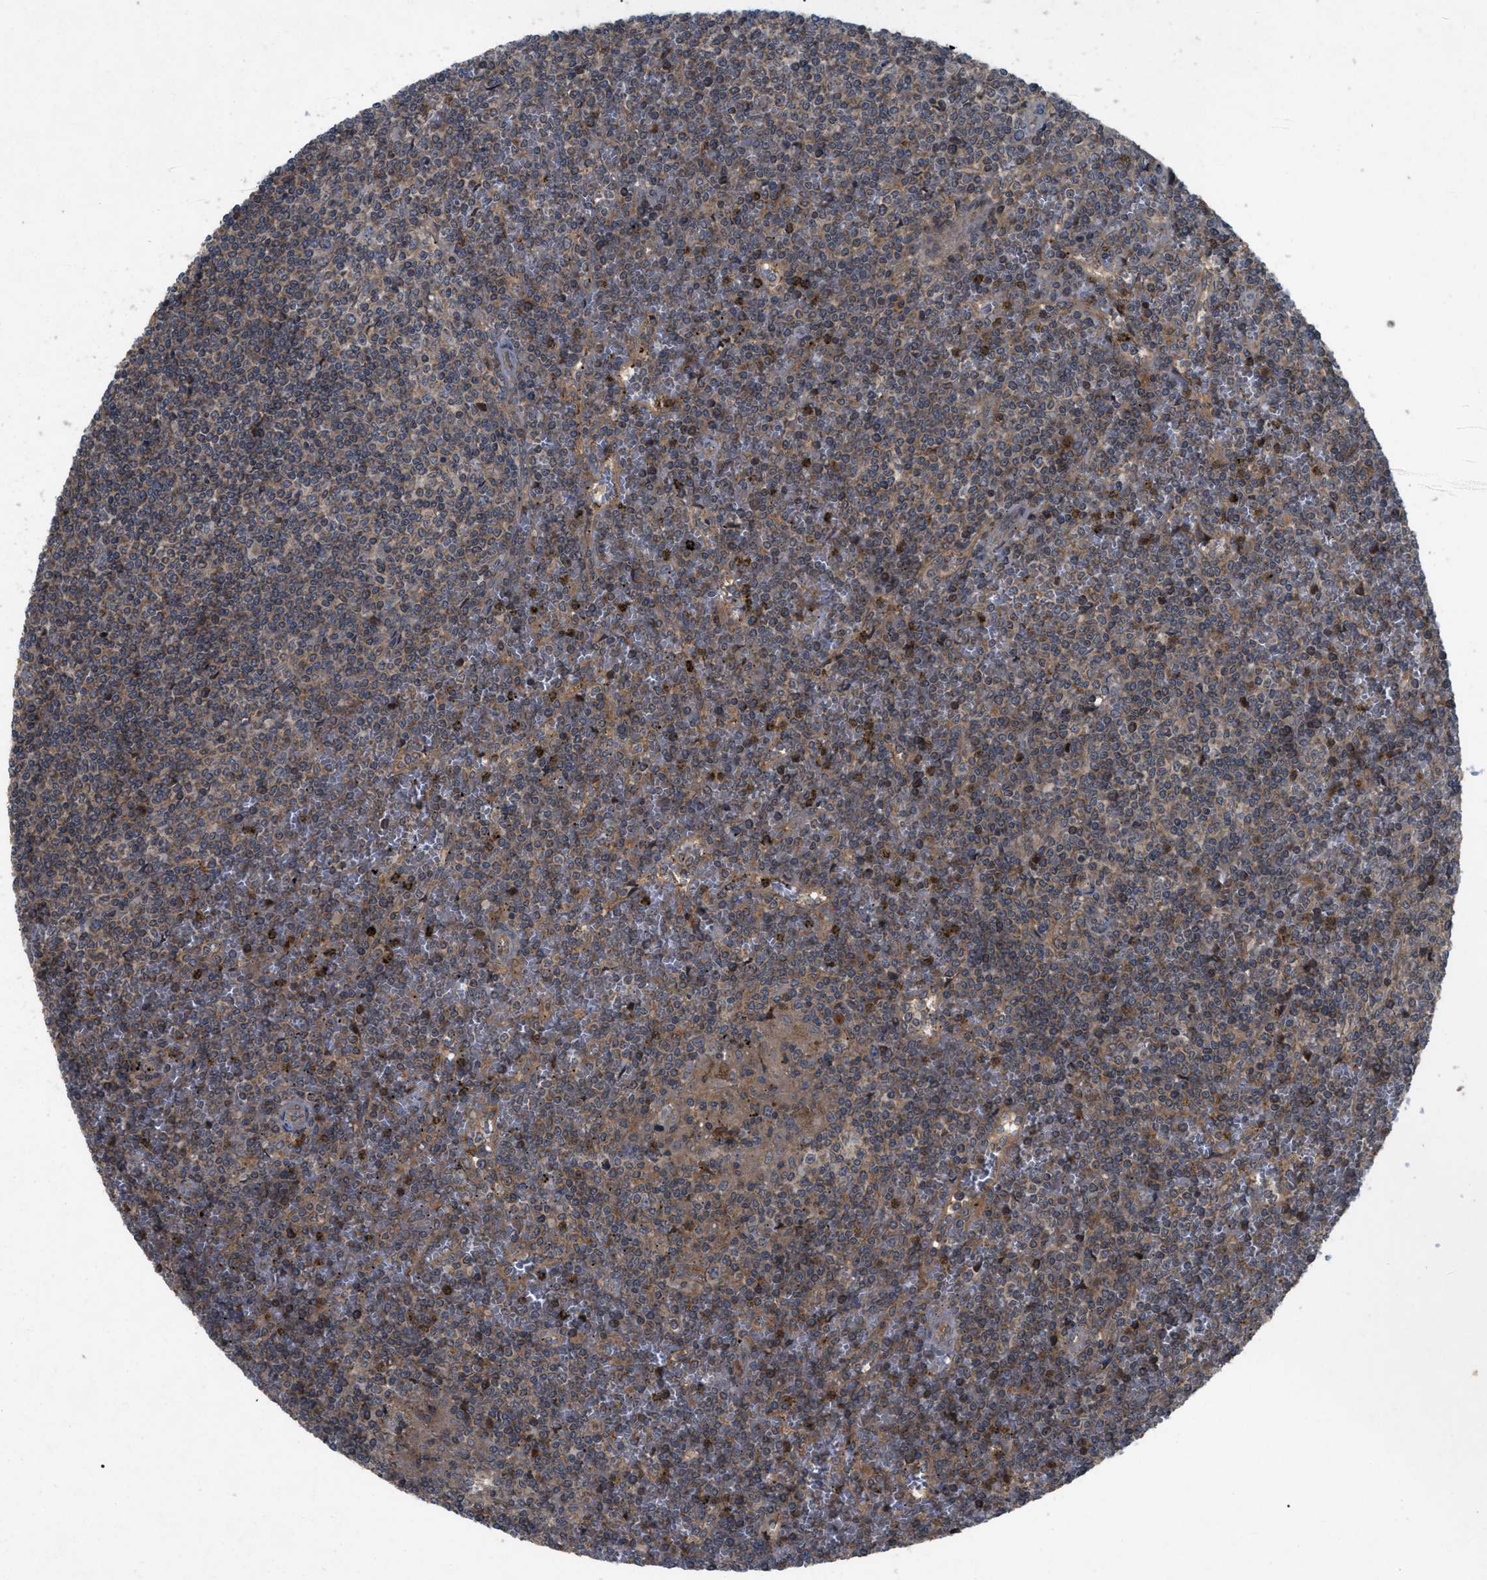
{"staining": {"intensity": "moderate", "quantity": ">75%", "location": "cytoplasmic/membranous"}, "tissue": "lymphoma", "cell_type": "Tumor cells", "image_type": "cancer", "snomed": [{"axis": "morphology", "description": "Malignant lymphoma, non-Hodgkin's type, Low grade"}, {"axis": "topography", "description": "Spleen"}], "caption": "A high-resolution histopathology image shows immunohistochemistry staining of low-grade malignant lymphoma, non-Hodgkin's type, which shows moderate cytoplasmic/membranous expression in about >75% of tumor cells. Nuclei are stained in blue.", "gene": "RAB2A", "patient": {"sex": "female", "age": 19}}